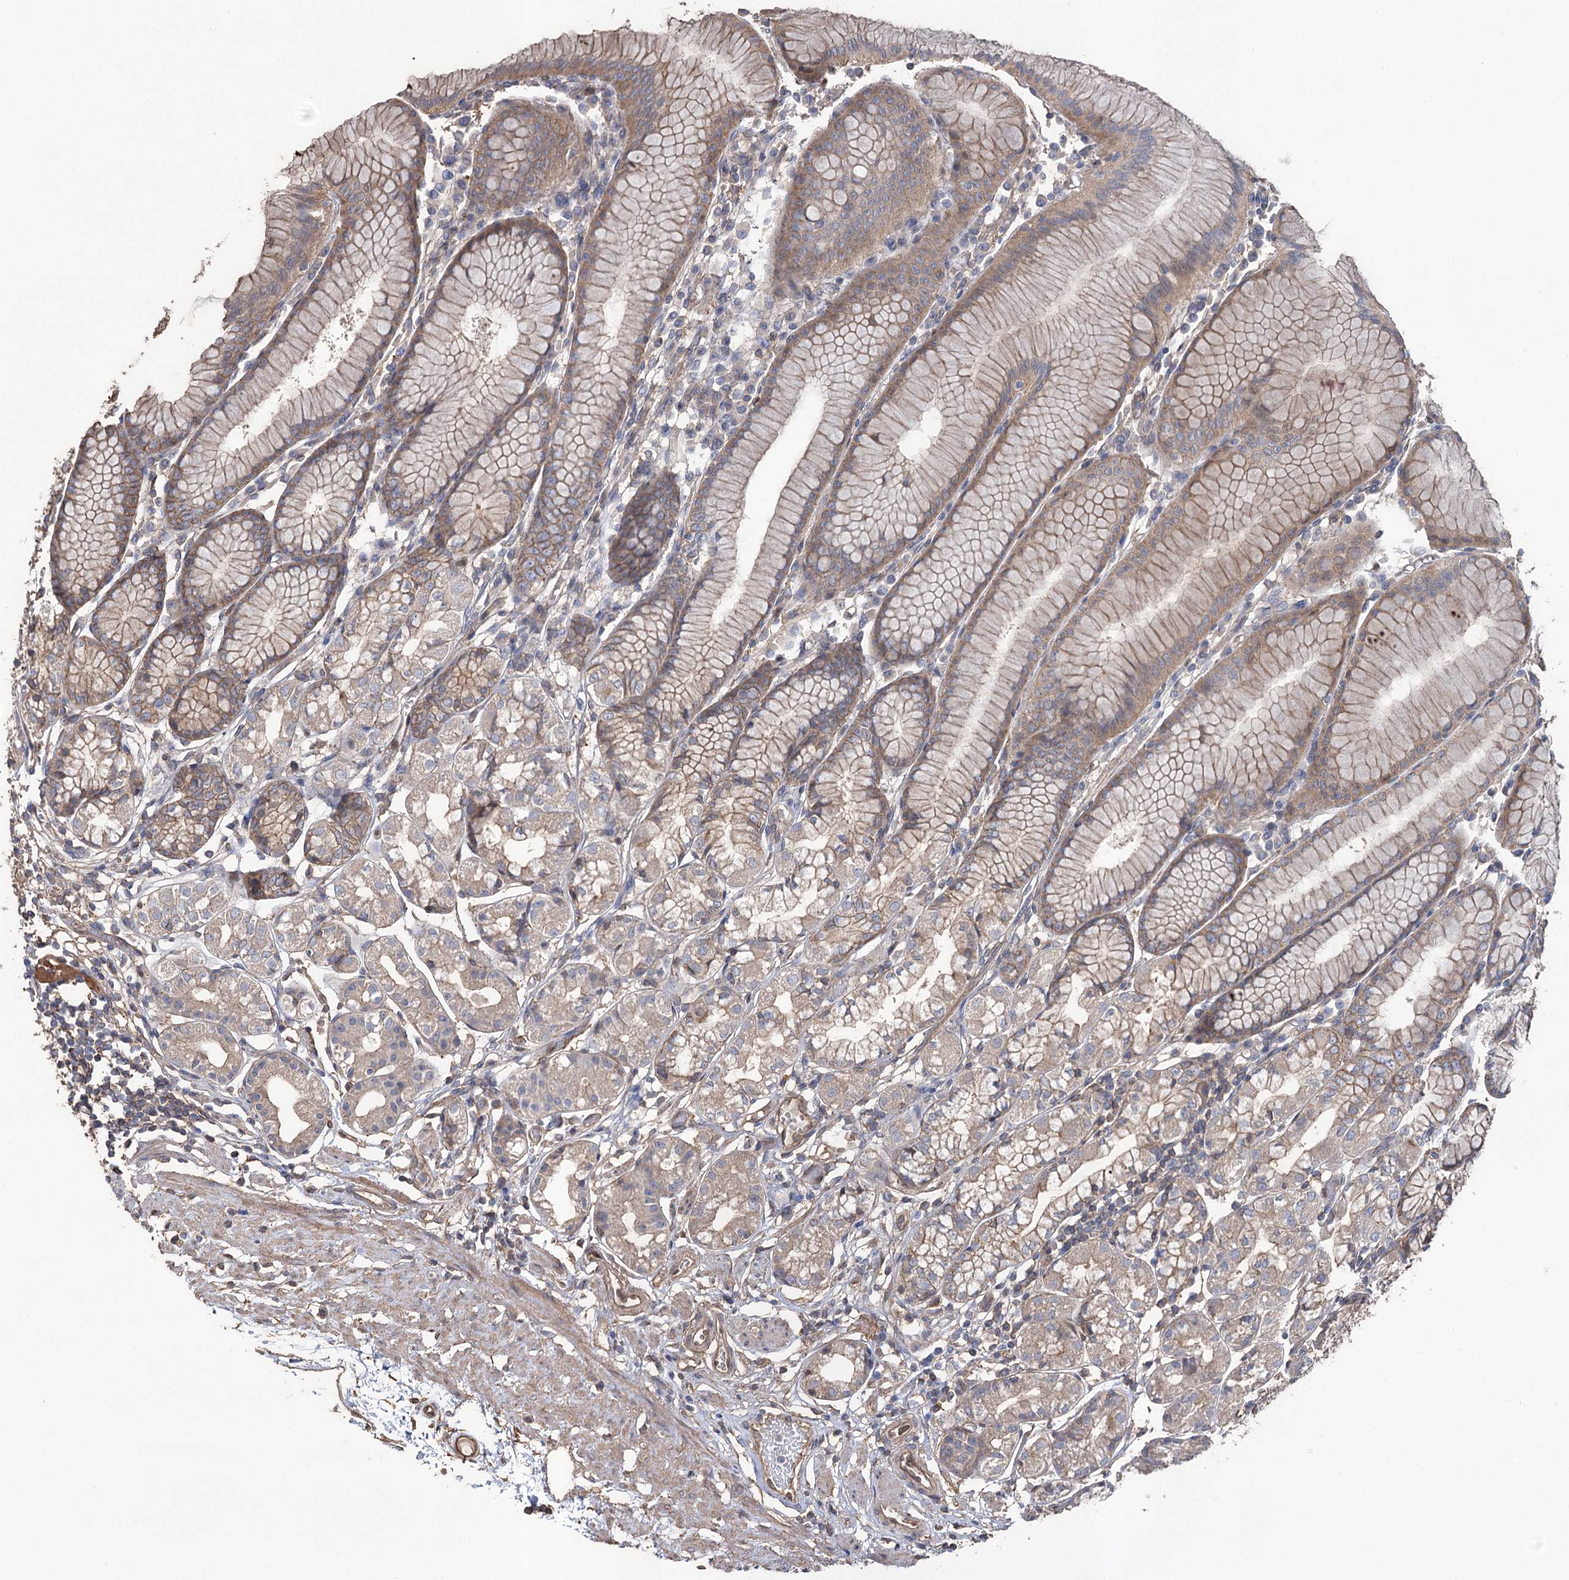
{"staining": {"intensity": "moderate", "quantity": ">75%", "location": "cytoplasmic/membranous"}, "tissue": "stomach", "cell_type": "Glandular cells", "image_type": "normal", "snomed": [{"axis": "morphology", "description": "Normal tissue, NOS"}, {"axis": "topography", "description": "Stomach"}], "caption": "Protein analysis of normal stomach reveals moderate cytoplasmic/membranous expression in about >75% of glandular cells. (brown staining indicates protein expression, while blue staining denotes nuclei).", "gene": "FAM13B", "patient": {"sex": "female", "age": 57}}